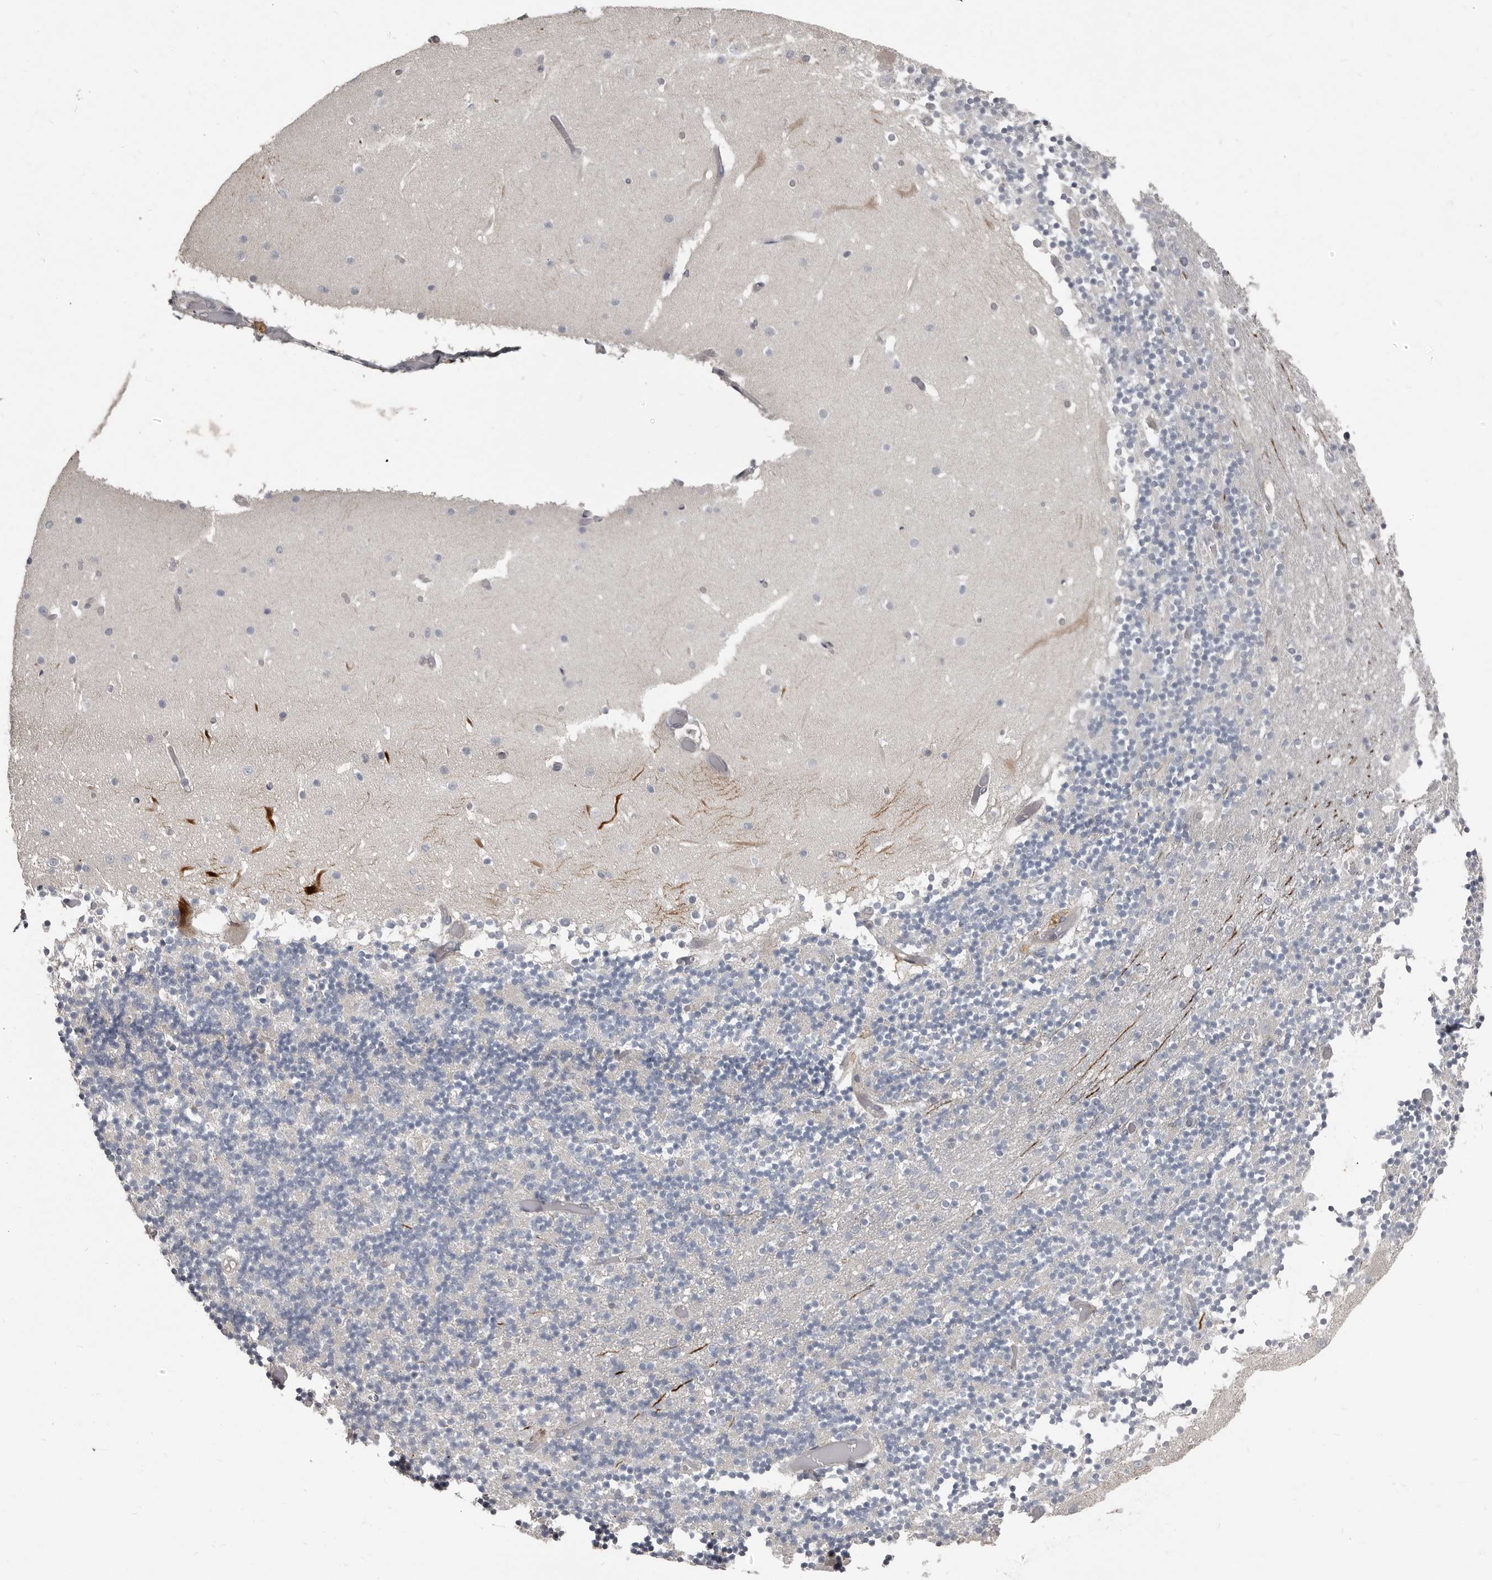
{"staining": {"intensity": "negative", "quantity": "none", "location": "none"}, "tissue": "cerebellum", "cell_type": "Cells in granular layer", "image_type": "normal", "snomed": [{"axis": "morphology", "description": "Normal tissue, NOS"}, {"axis": "topography", "description": "Cerebellum"}], "caption": "There is no significant staining in cells in granular layer of cerebellum. (Stains: DAB (3,3'-diaminobenzidine) IHC with hematoxylin counter stain, Microscopy: brightfield microscopy at high magnification).", "gene": "CA6", "patient": {"sex": "female", "age": 28}}